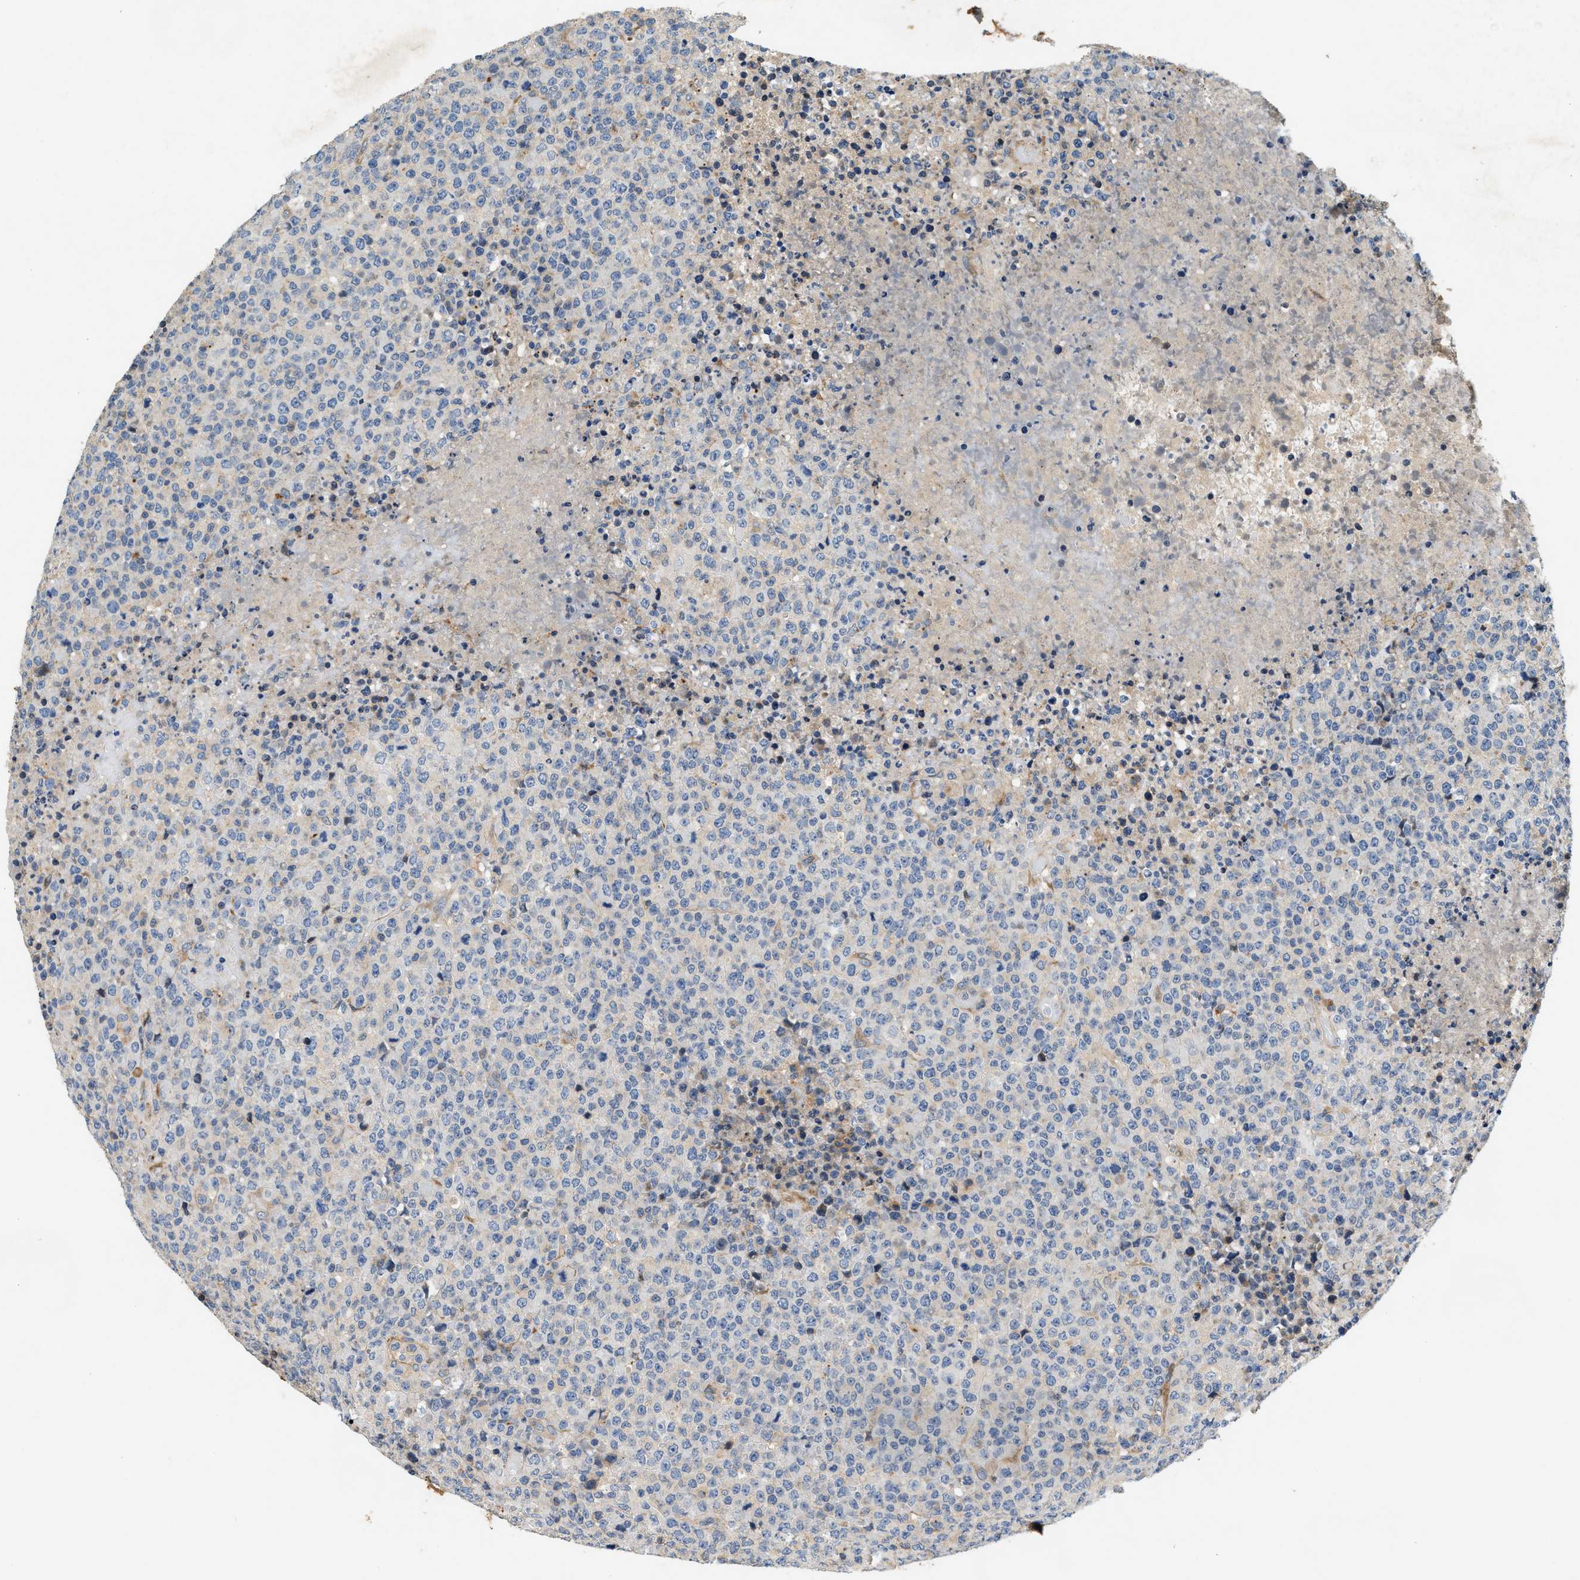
{"staining": {"intensity": "negative", "quantity": "none", "location": "none"}, "tissue": "lymphoma", "cell_type": "Tumor cells", "image_type": "cancer", "snomed": [{"axis": "morphology", "description": "Malignant lymphoma, non-Hodgkin's type, High grade"}, {"axis": "topography", "description": "Lymph node"}], "caption": "A photomicrograph of lymphoma stained for a protein displays no brown staining in tumor cells.", "gene": "DUSP10", "patient": {"sex": "male", "age": 13}}